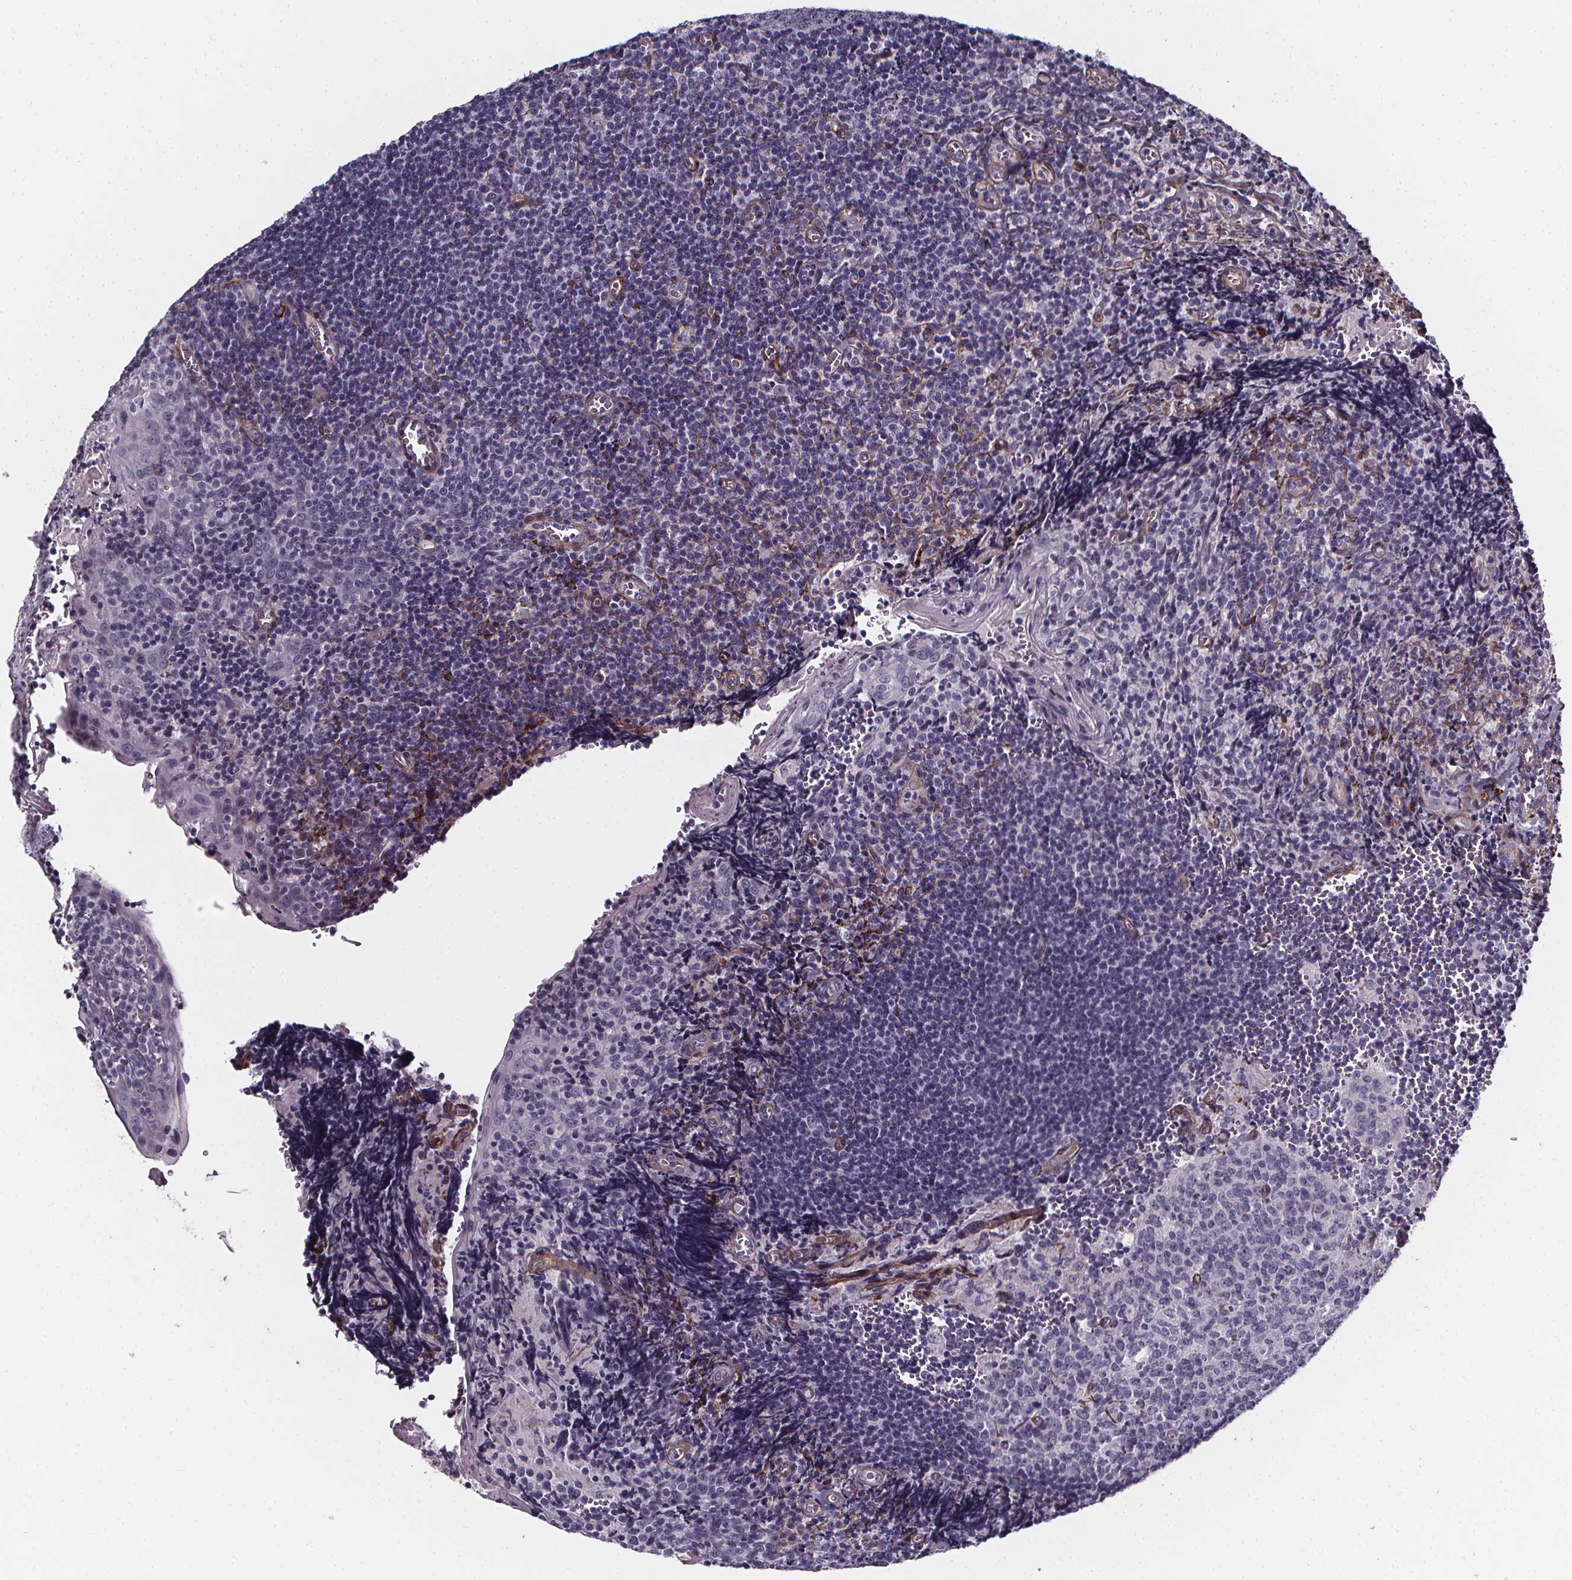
{"staining": {"intensity": "negative", "quantity": "none", "location": "none"}, "tissue": "tonsil", "cell_type": "Germinal center cells", "image_type": "normal", "snomed": [{"axis": "morphology", "description": "Normal tissue, NOS"}, {"axis": "morphology", "description": "Inflammation, NOS"}, {"axis": "topography", "description": "Tonsil"}], "caption": "Protein analysis of benign tonsil shows no significant expression in germinal center cells.", "gene": "AEBP1", "patient": {"sex": "female", "age": 31}}